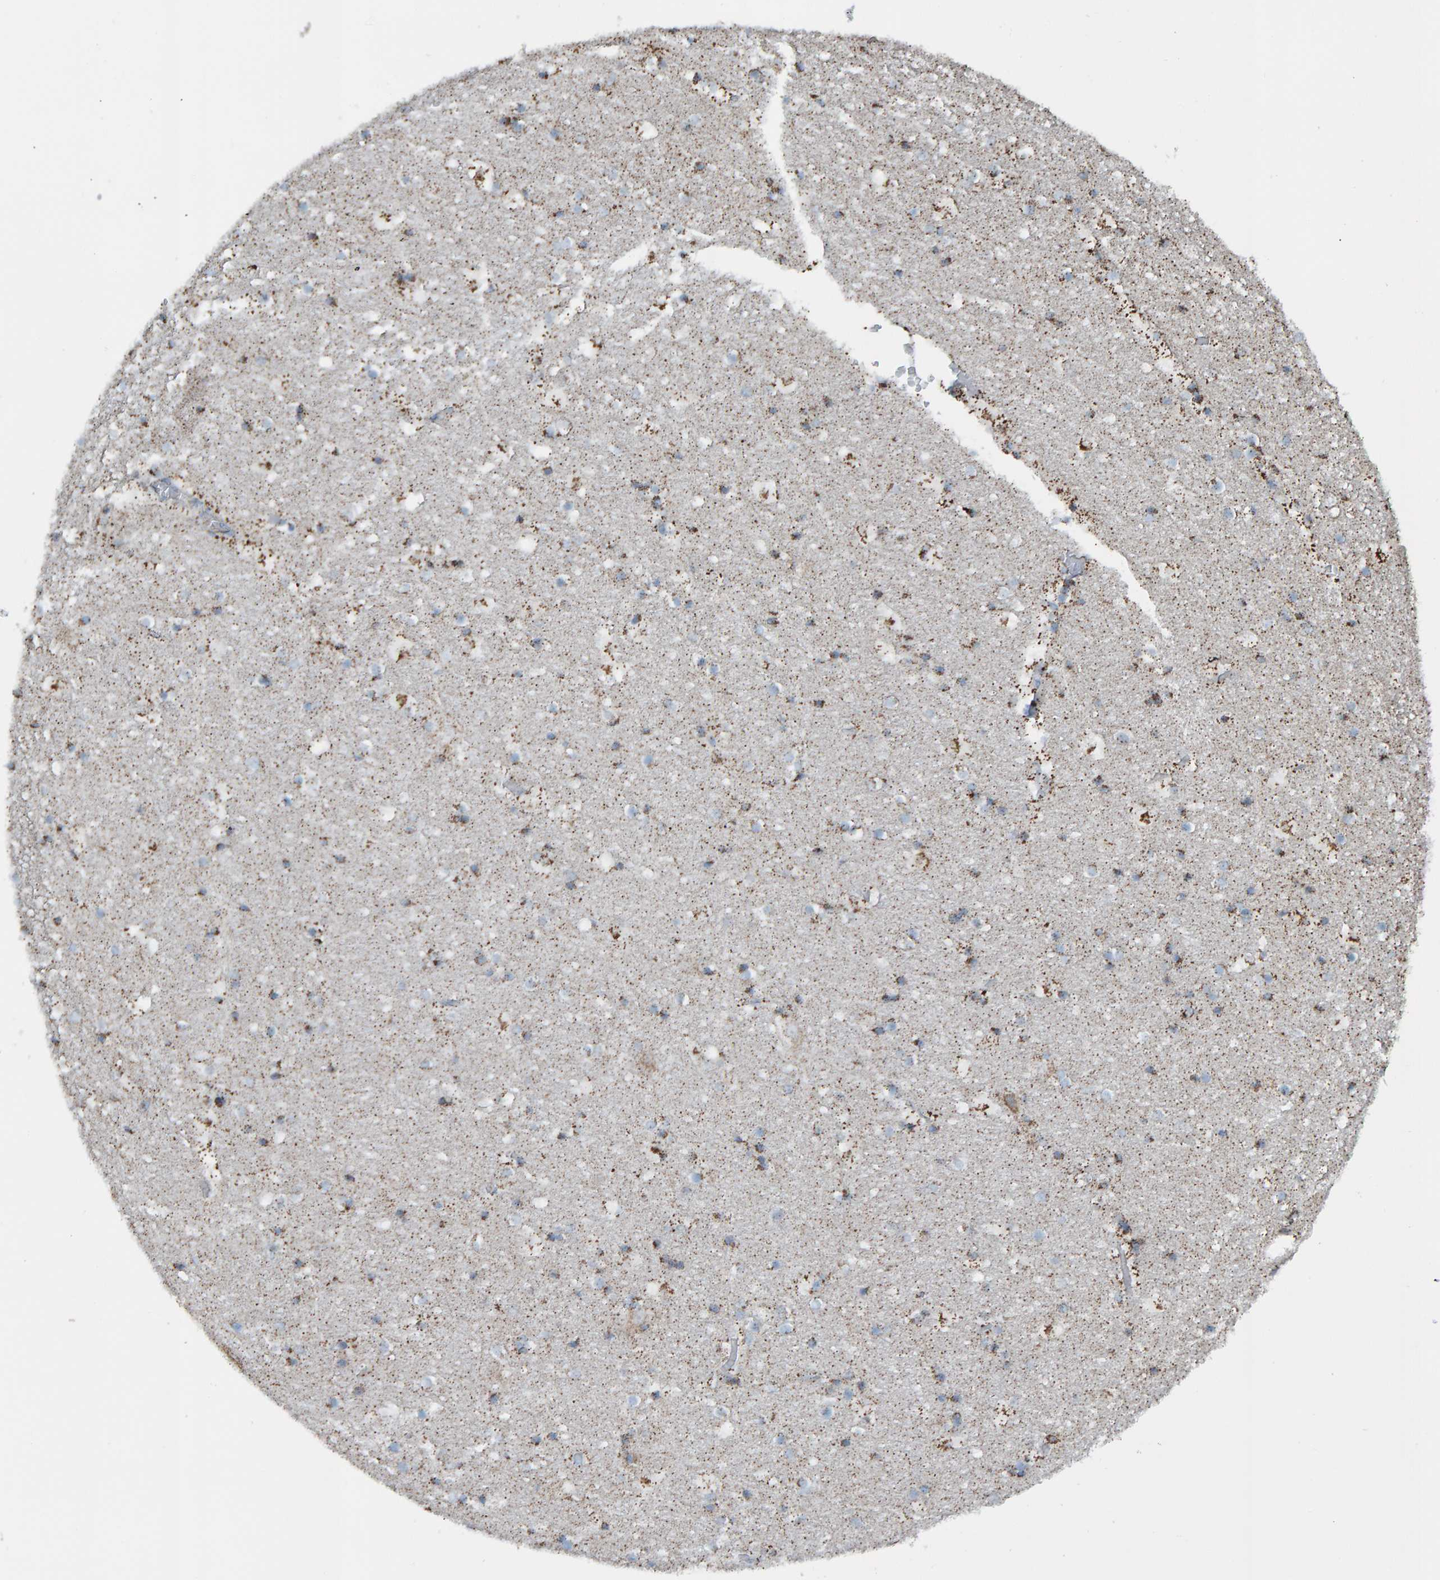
{"staining": {"intensity": "moderate", "quantity": "<25%", "location": "cytoplasmic/membranous"}, "tissue": "hippocampus", "cell_type": "Glial cells", "image_type": "normal", "snomed": [{"axis": "morphology", "description": "Normal tissue, NOS"}, {"axis": "topography", "description": "Hippocampus"}], "caption": "Immunohistochemical staining of benign human hippocampus shows moderate cytoplasmic/membranous protein positivity in approximately <25% of glial cells.", "gene": "ZNF48", "patient": {"sex": "male", "age": 45}}